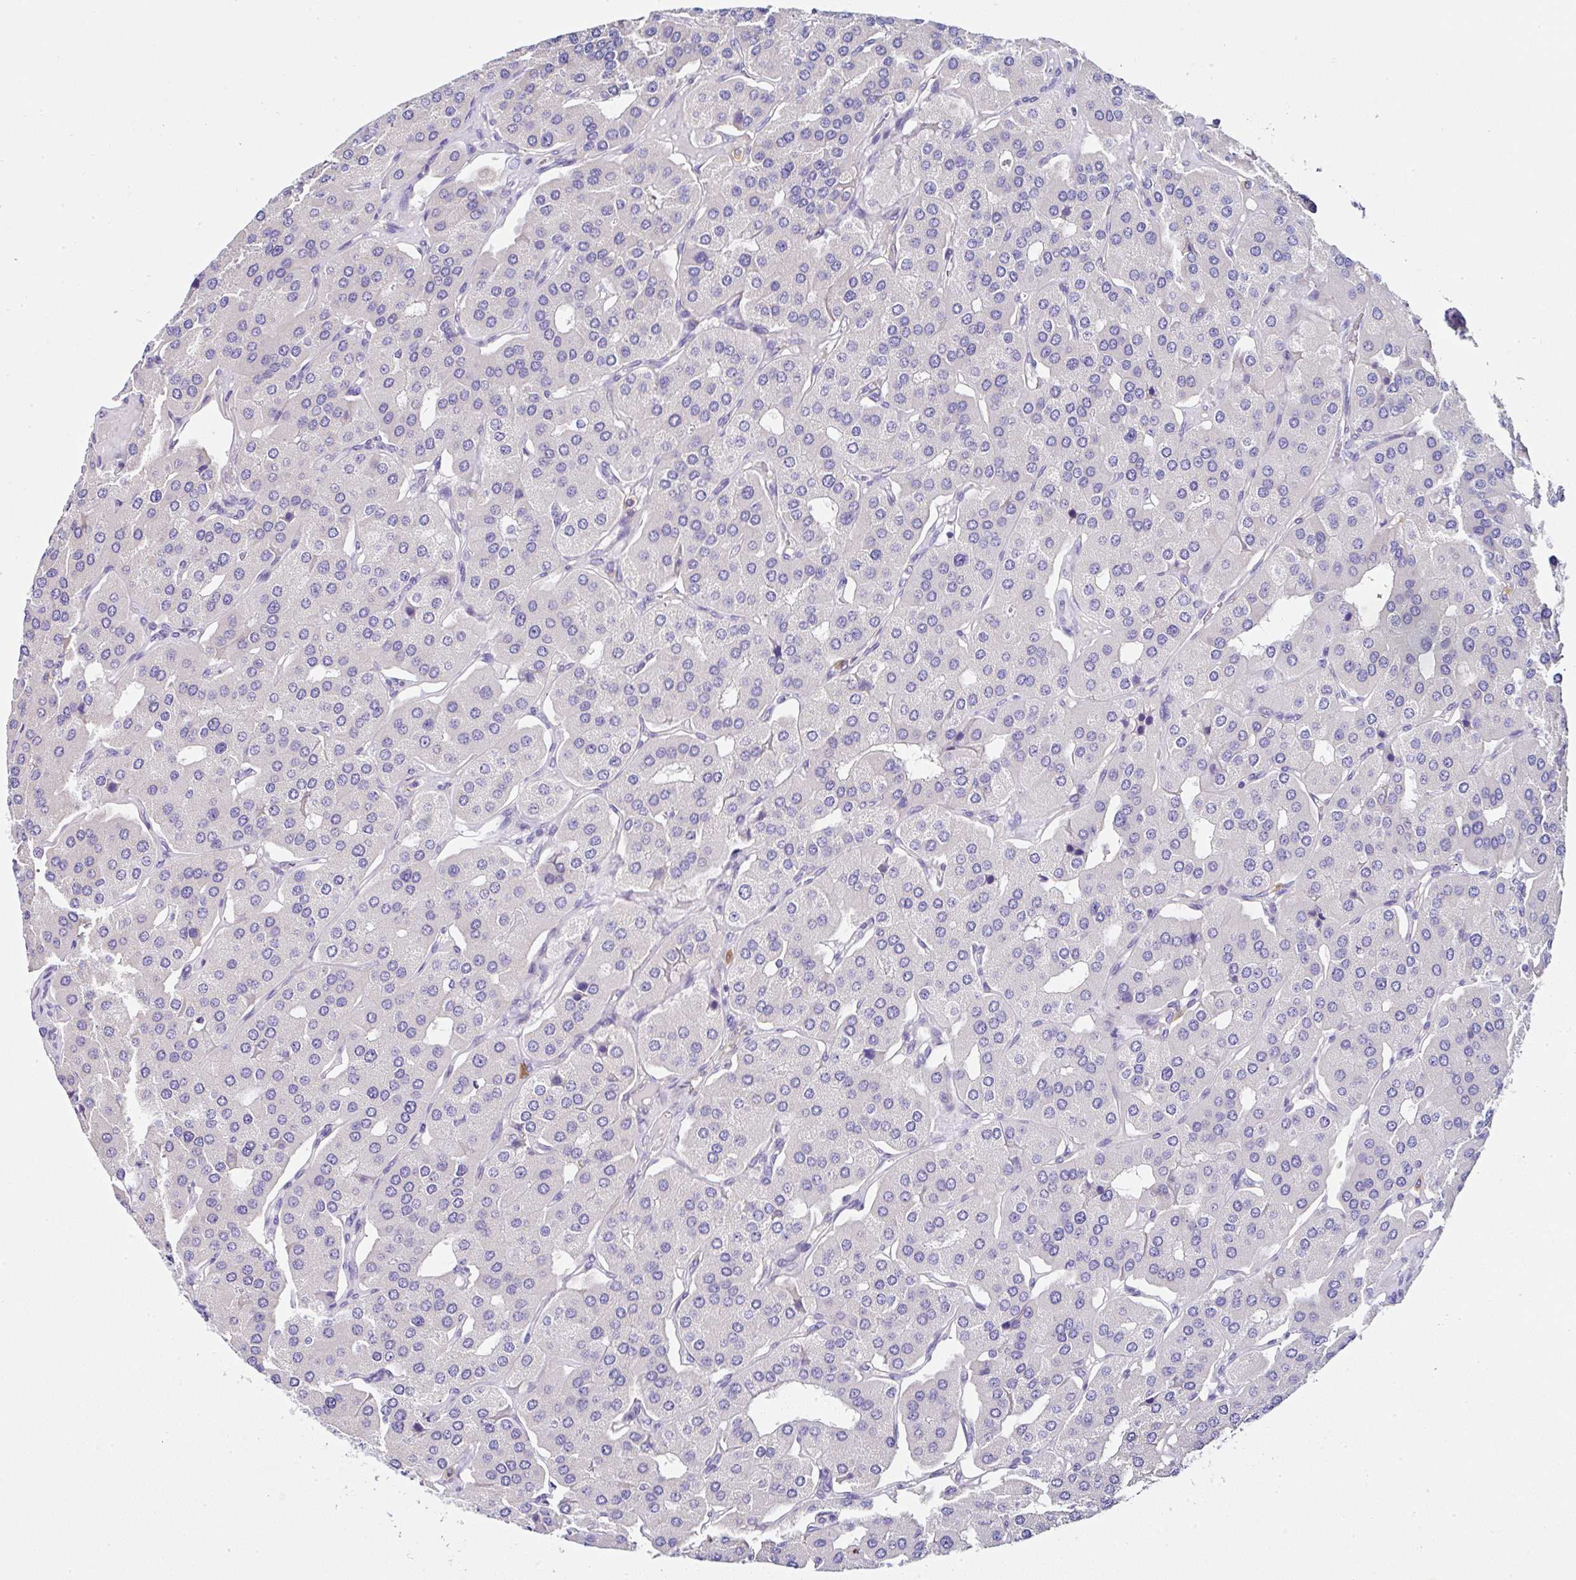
{"staining": {"intensity": "negative", "quantity": "none", "location": "none"}, "tissue": "parathyroid gland", "cell_type": "Glandular cells", "image_type": "normal", "snomed": [{"axis": "morphology", "description": "Normal tissue, NOS"}, {"axis": "morphology", "description": "Adenoma, NOS"}, {"axis": "topography", "description": "Parathyroid gland"}], "caption": "Immunohistochemistry micrograph of benign human parathyroid gland stained for a protein (brown), which demonstrates no positivity in glandular cells.", "gene": "PPFIA4", "patient": {"sex": "female", "age": 86}}